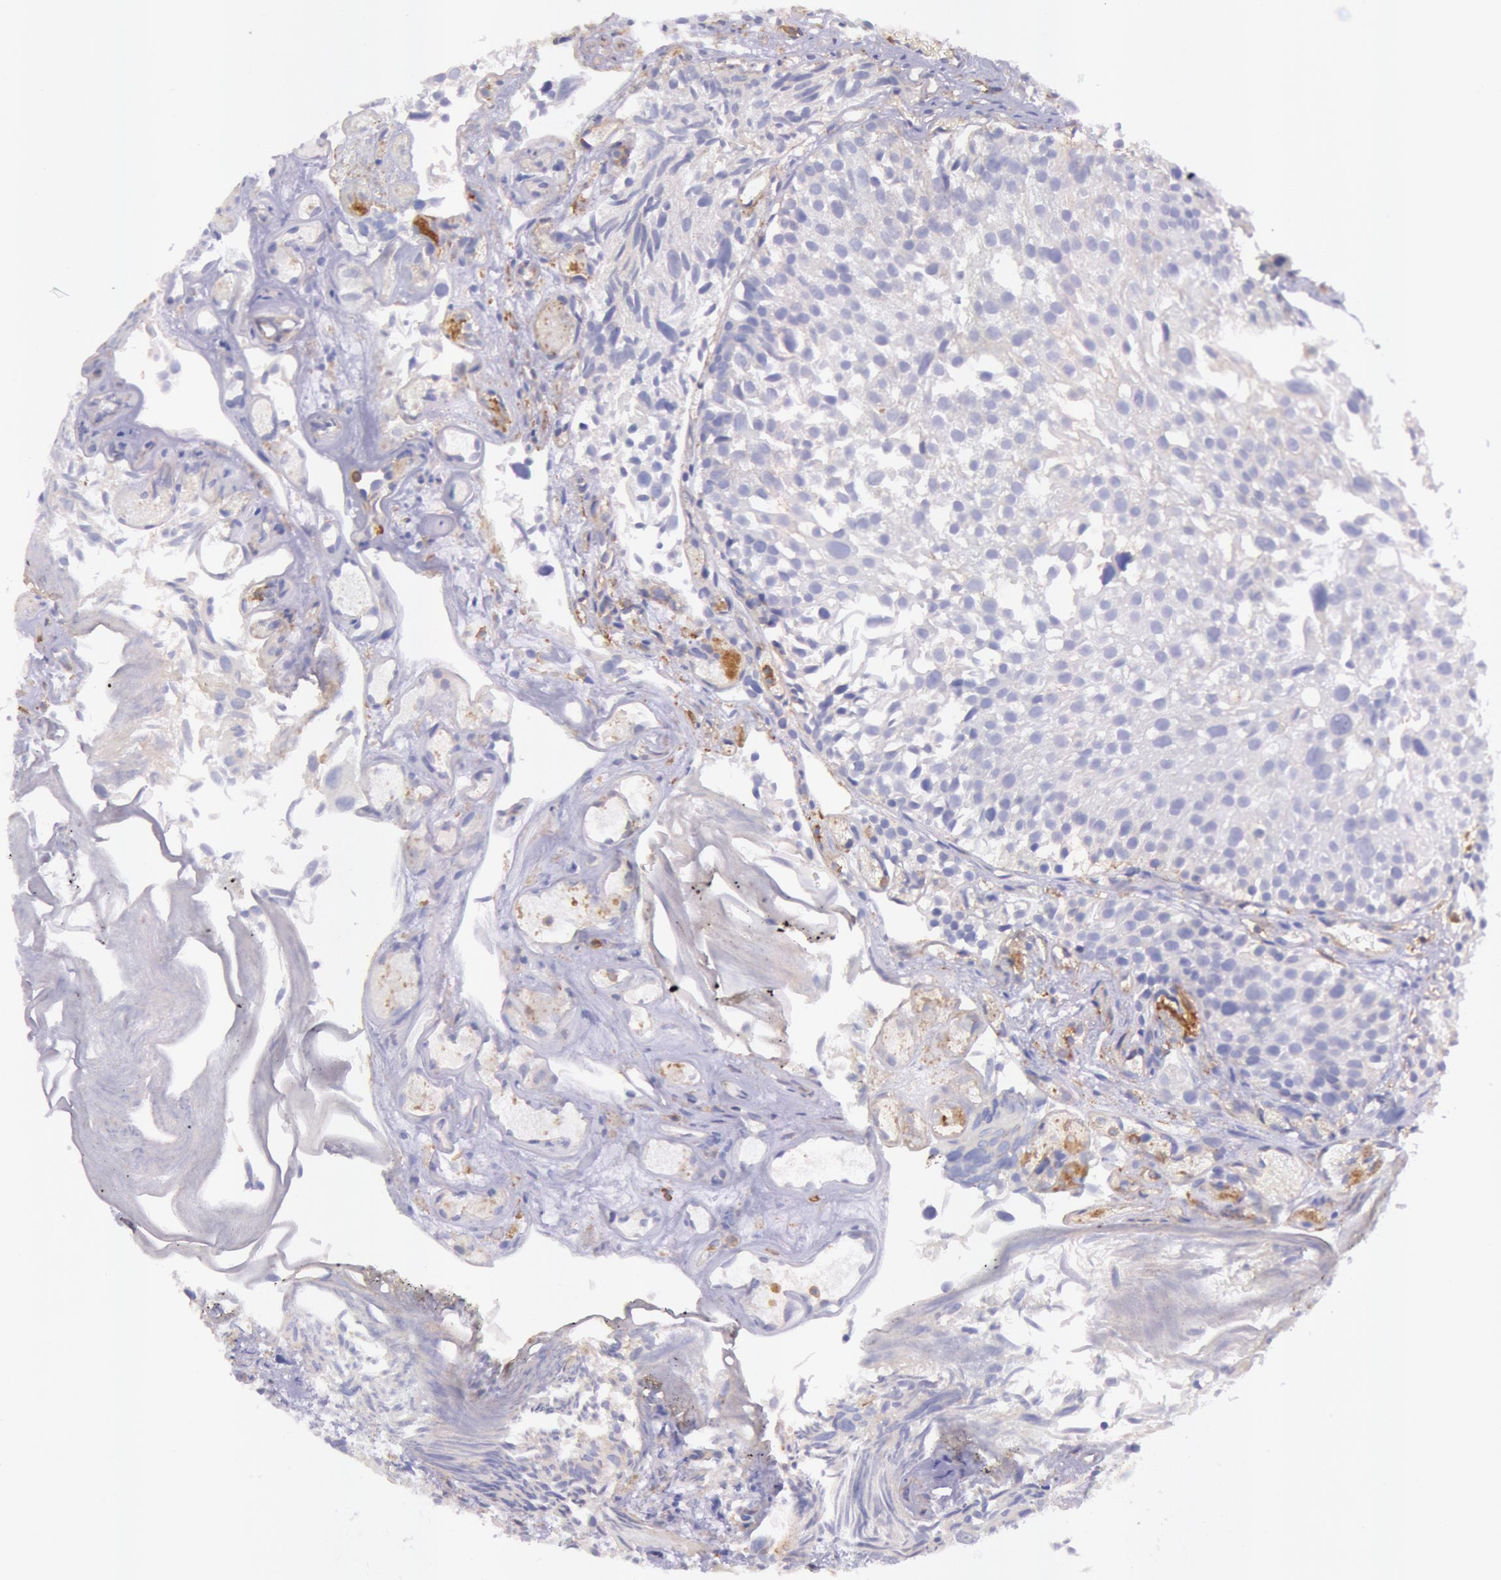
{"staining": {"intensity": "negative", "quantity": "none", "location": "none"}, "tissue": "urothelial cancer", "cell_type": "Tumor cells", "image_type": "cancer", "snomed": [{"axis": "morphology", "description": "Urothelial carcinoma, High grade"}, {"axis": "topography", "description": "Urinary bladder"}], "caption": "Immunohistochemical staining of human high-grade urothelial carcinoma reveals no significant expression in tumor cells.", "gene": "LYN", "patient": {"sex": "female", "age": 78}}